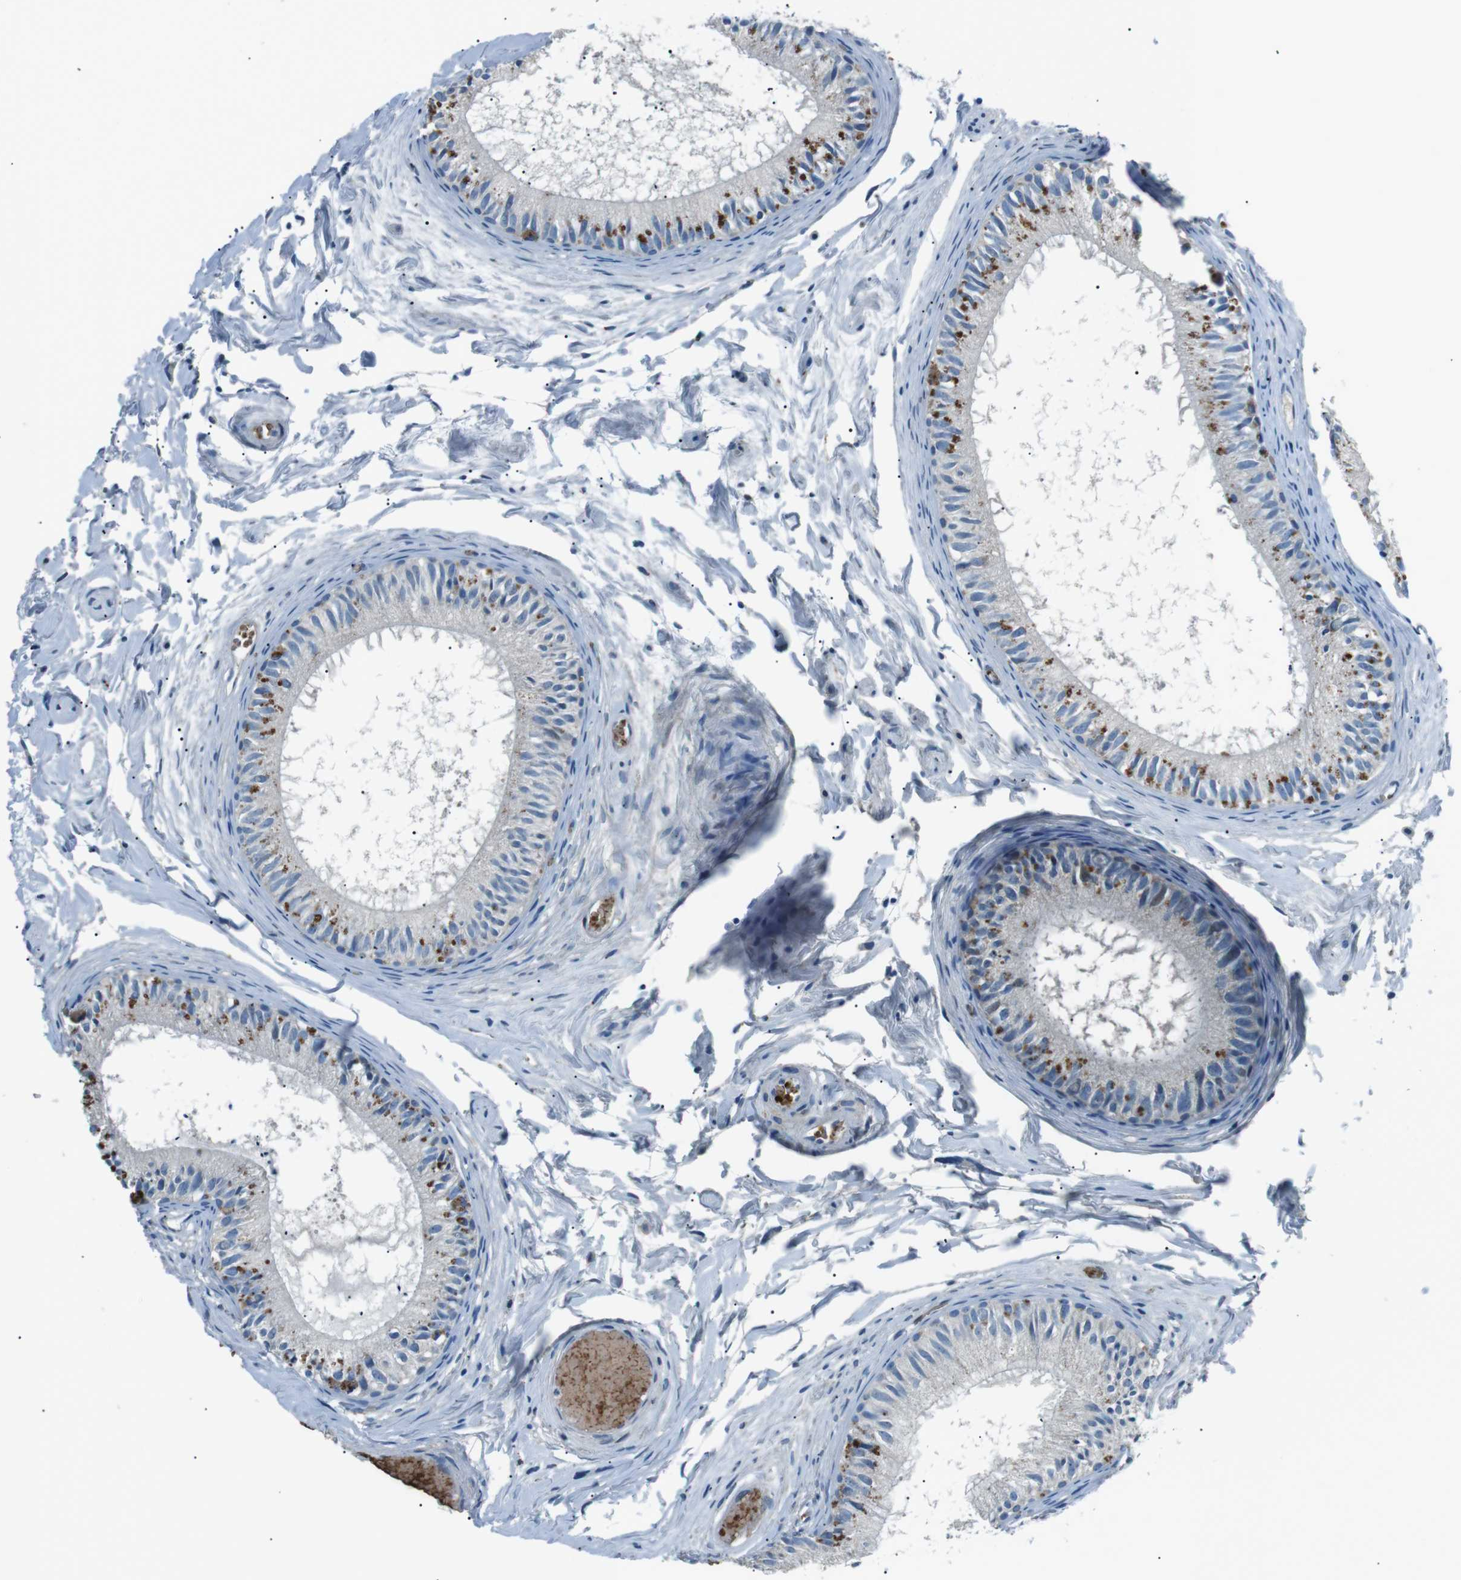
{"staining": {"intensity": "moderate", "quantity": "25%-75%", "location": "cytoplasmic/membranous"}, "tissue": "epididymis", "cell_type": "Glandular cells", "image_type": "normal", "snomed": [{"axis": "morphology", "description": "Normal tissue, NOS"}, {"axis": "topography", "description": "Epididymis"}], "caption": "Immunohistochemistry (DAB) staining of normal epididymis shows moderate cytoplasmic/membranous protein positivity in approximately 25%-75% of glandular cells. (DAB (3,3'-diaminobenzidine) = brown stain, brightfield microscopy at high magnification).", "gene": "ST6GAL1", "patient": {"sex": "male", "age": 46}}